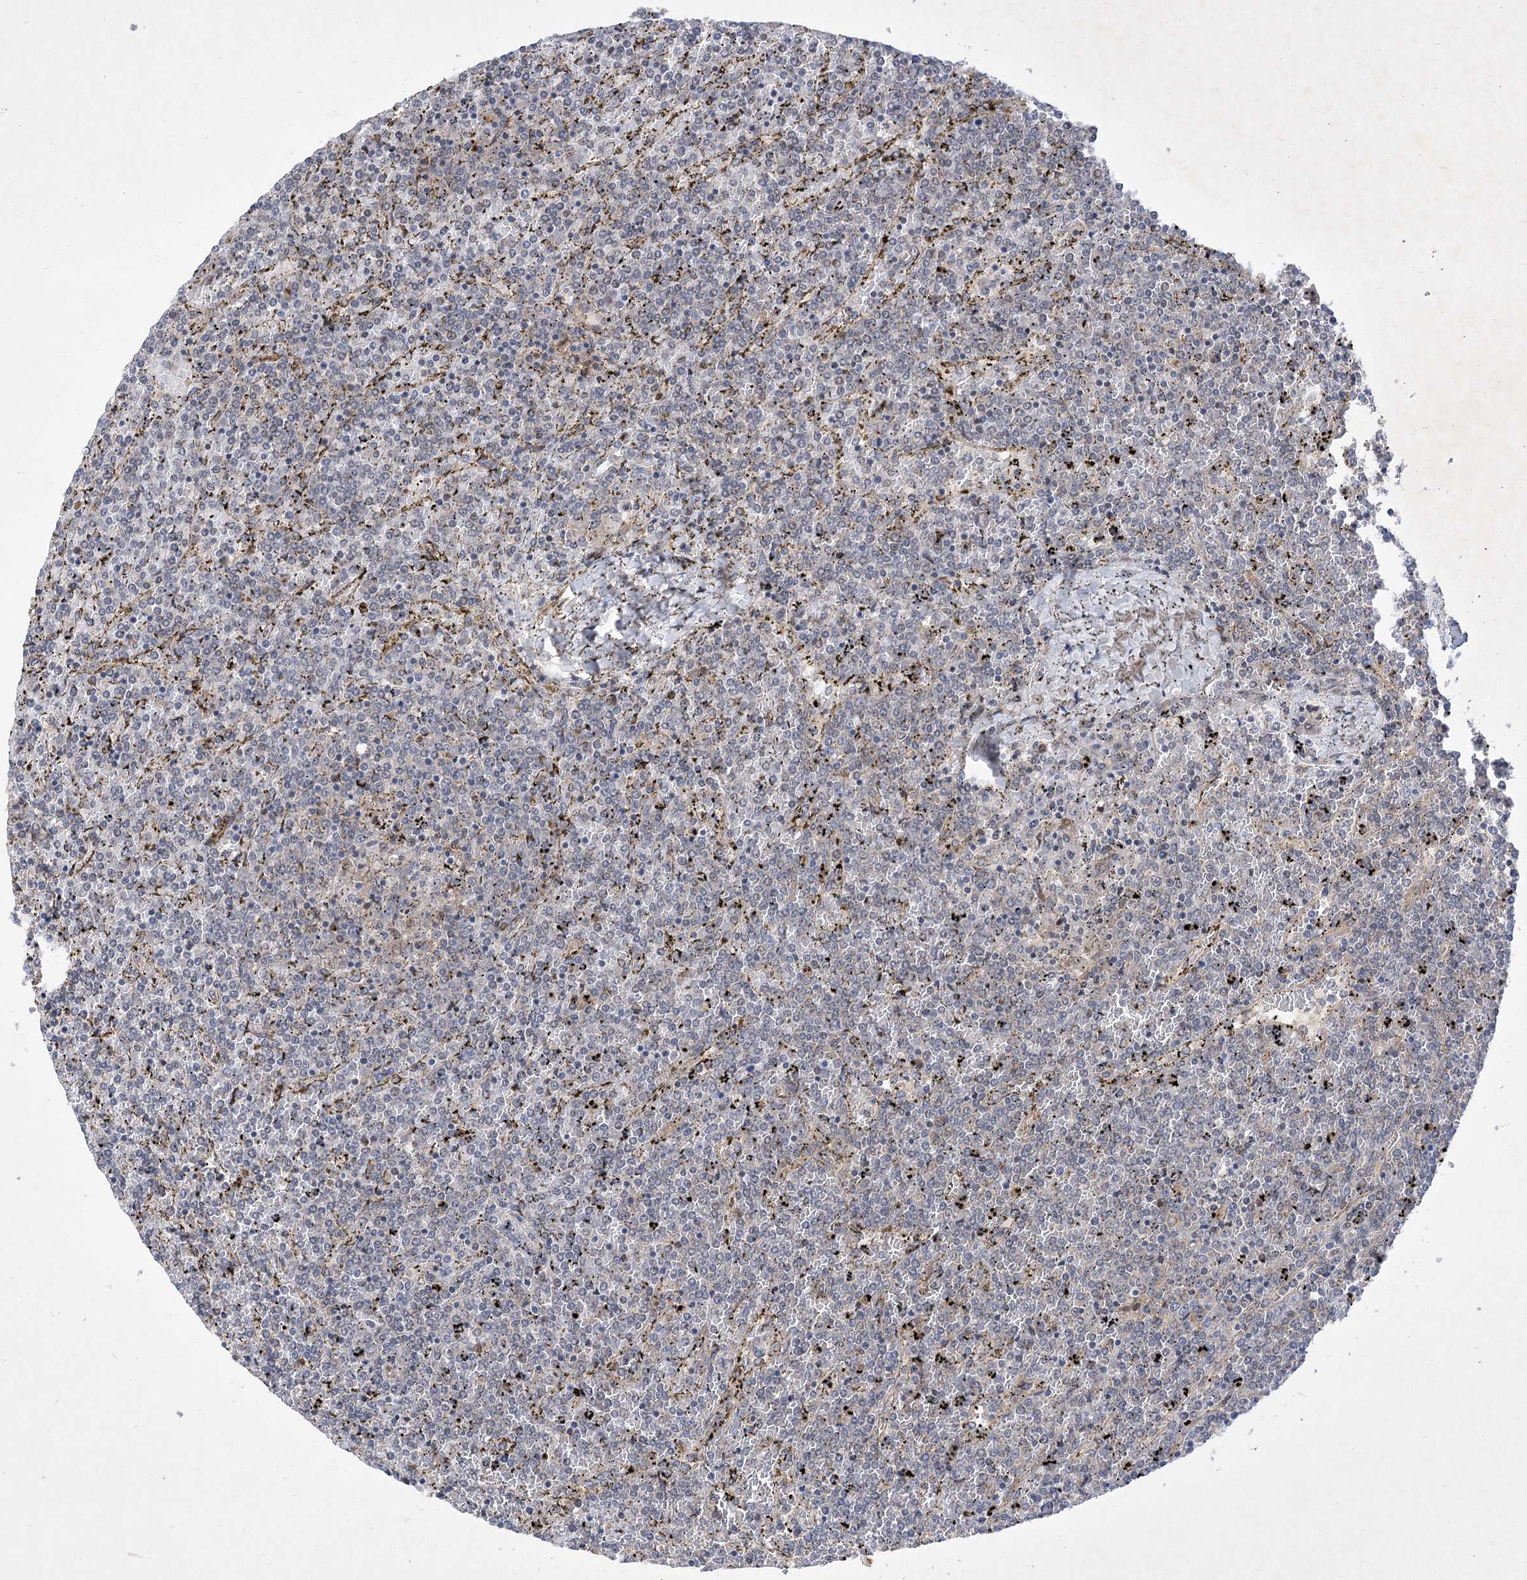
{"staining": {"intensity": "negative", "quantity": "none", "location": "none"}, "tissue": "lymphoma", "cell_type": "Tumor cells", "image_type": "cancer", "snomed": [{"axis": "morphology", "description": "Malignant lymphoma, non-Hodgkin's type, Low grade"}, {"axis": "topography", "description": "Spleen"}], "caption": "A photomicrograph of lymphoma stained for a protein exhibits no brown staining in tumor cells. The staining was performed using DAB (3,3'-diaminobenzidine) to visualize the protein expression in brown, while the nuclei were stained in blue with hematoxylin (Magnification: 20x).", "gene": "ARHGAP31", "patient": {"sex": "female", "age": 19}}